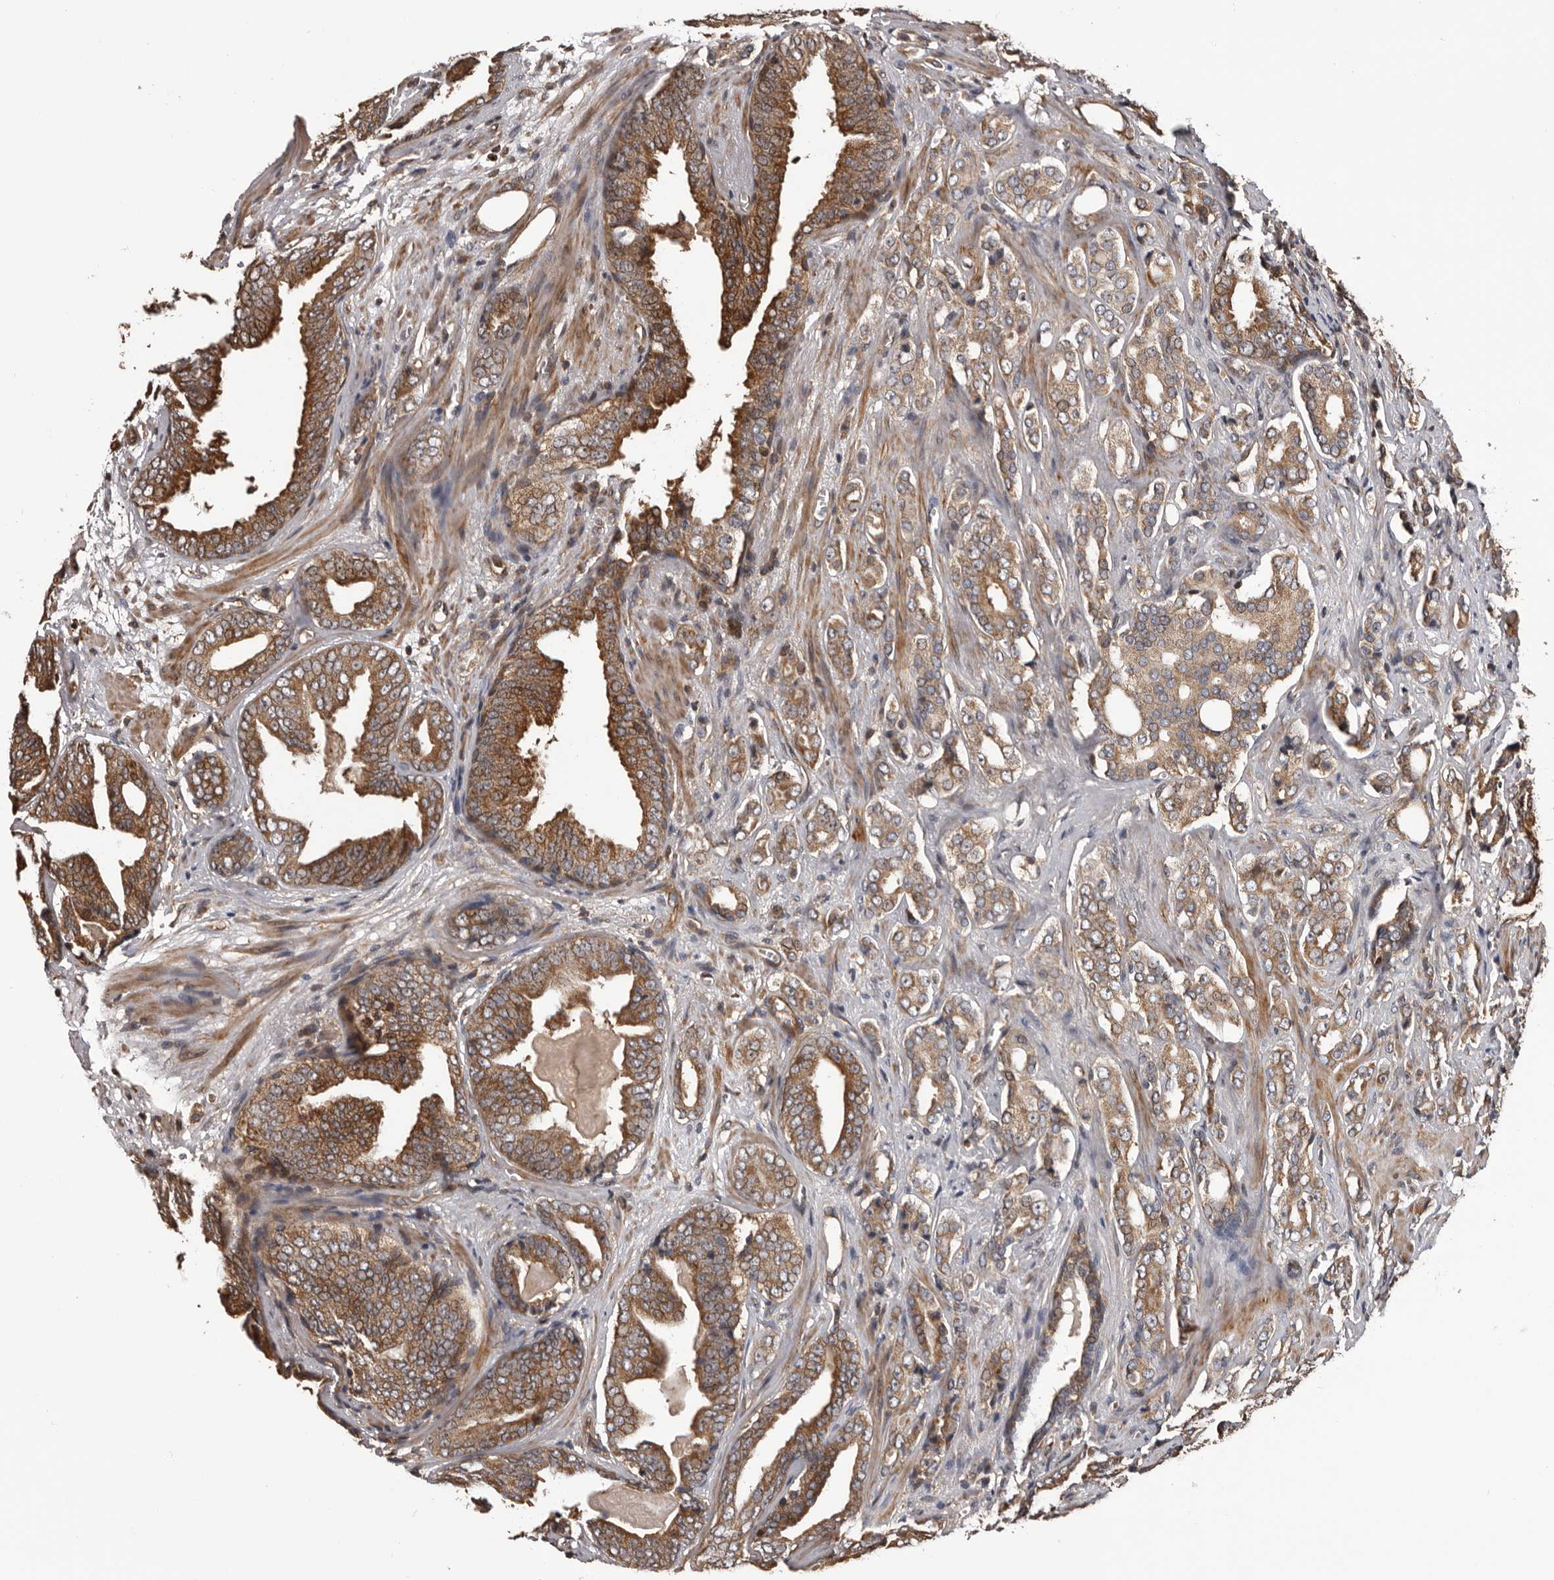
{"staining": {"intensity": "moderate", "quantity": ">75%", "location": "cytoplasmic/membranous"}, "tissue": "prostate cancer", "cell_type": "Tumor cells", "image_type": "cancer", "snomed": [{"axis": "morphology", "description": "Adenocarcinoma, Medium grade"}, {"axis": "topography", "description": "Prostate"}], "caption": "Moderate cytoplasmic/membranous staining for a protein is identified in approximately >75% of tumor cells of prostate adenocarcinoma (medium-grade) using immunohistochemistry.", "gene": "ADAMTS2", "patient": {"sex": "male", "age": 79}}